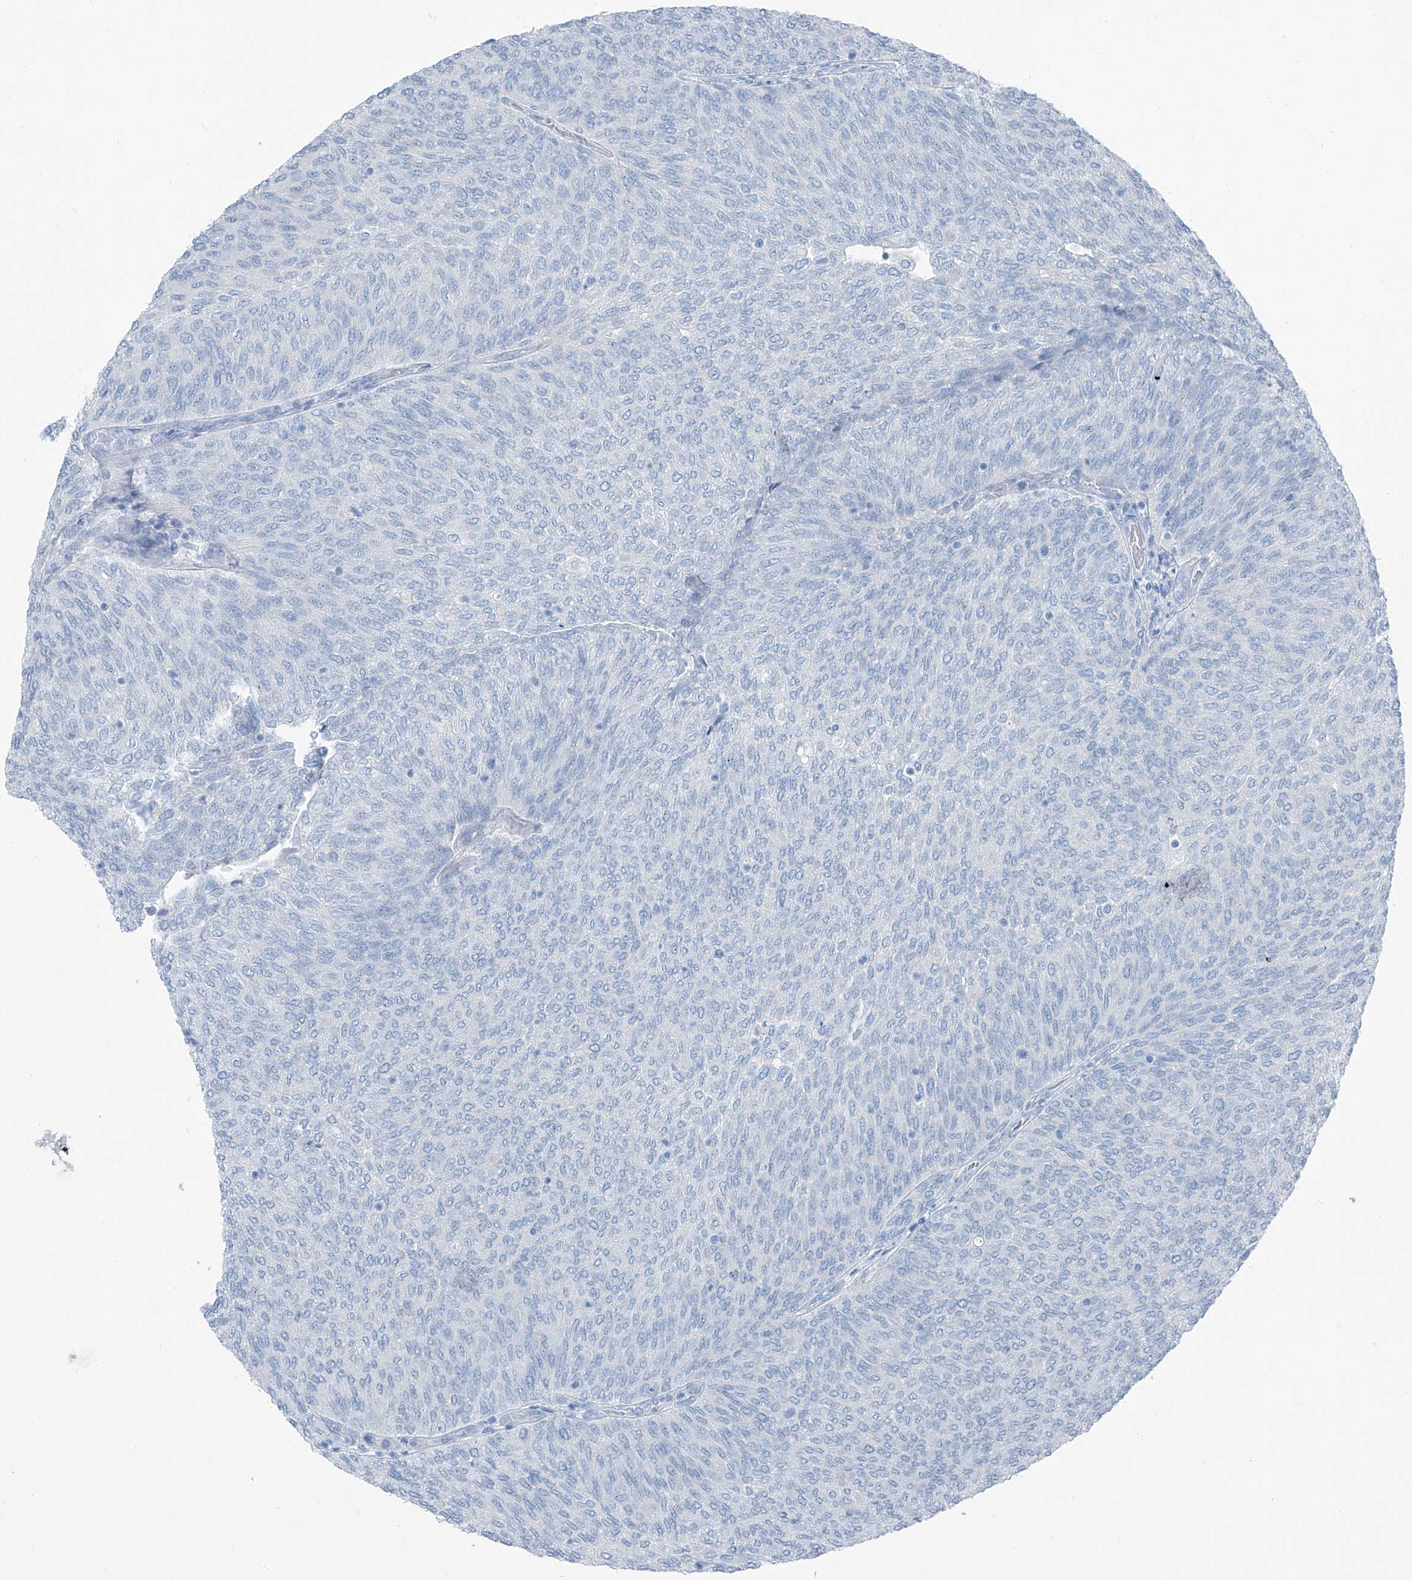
{"staining": {"intensity": "negative", "quantity": "none", "location": "none"}, "tissue": "urothelial cancer", "cell_type": "Tumor cells", "image_type": "cancer", "snomed": [{"axis": "morphology", "description": "Urothelial carcinoma, Low grade"}, {"axis": "topography", "description": "Urinary bladder"}], "caption": "Immunohistochemistry (IHC) histopathology image of human urothelial cancer stained for a protein (brown), which displays no positivity in tumor cells. (Stains: DAB immunohistochemistry with hematoxylin counter stain, Microscopy: brightfield microscopy at high magnification).", "gene": "RGN", "patient": {"sex": "female", "age": 79}}